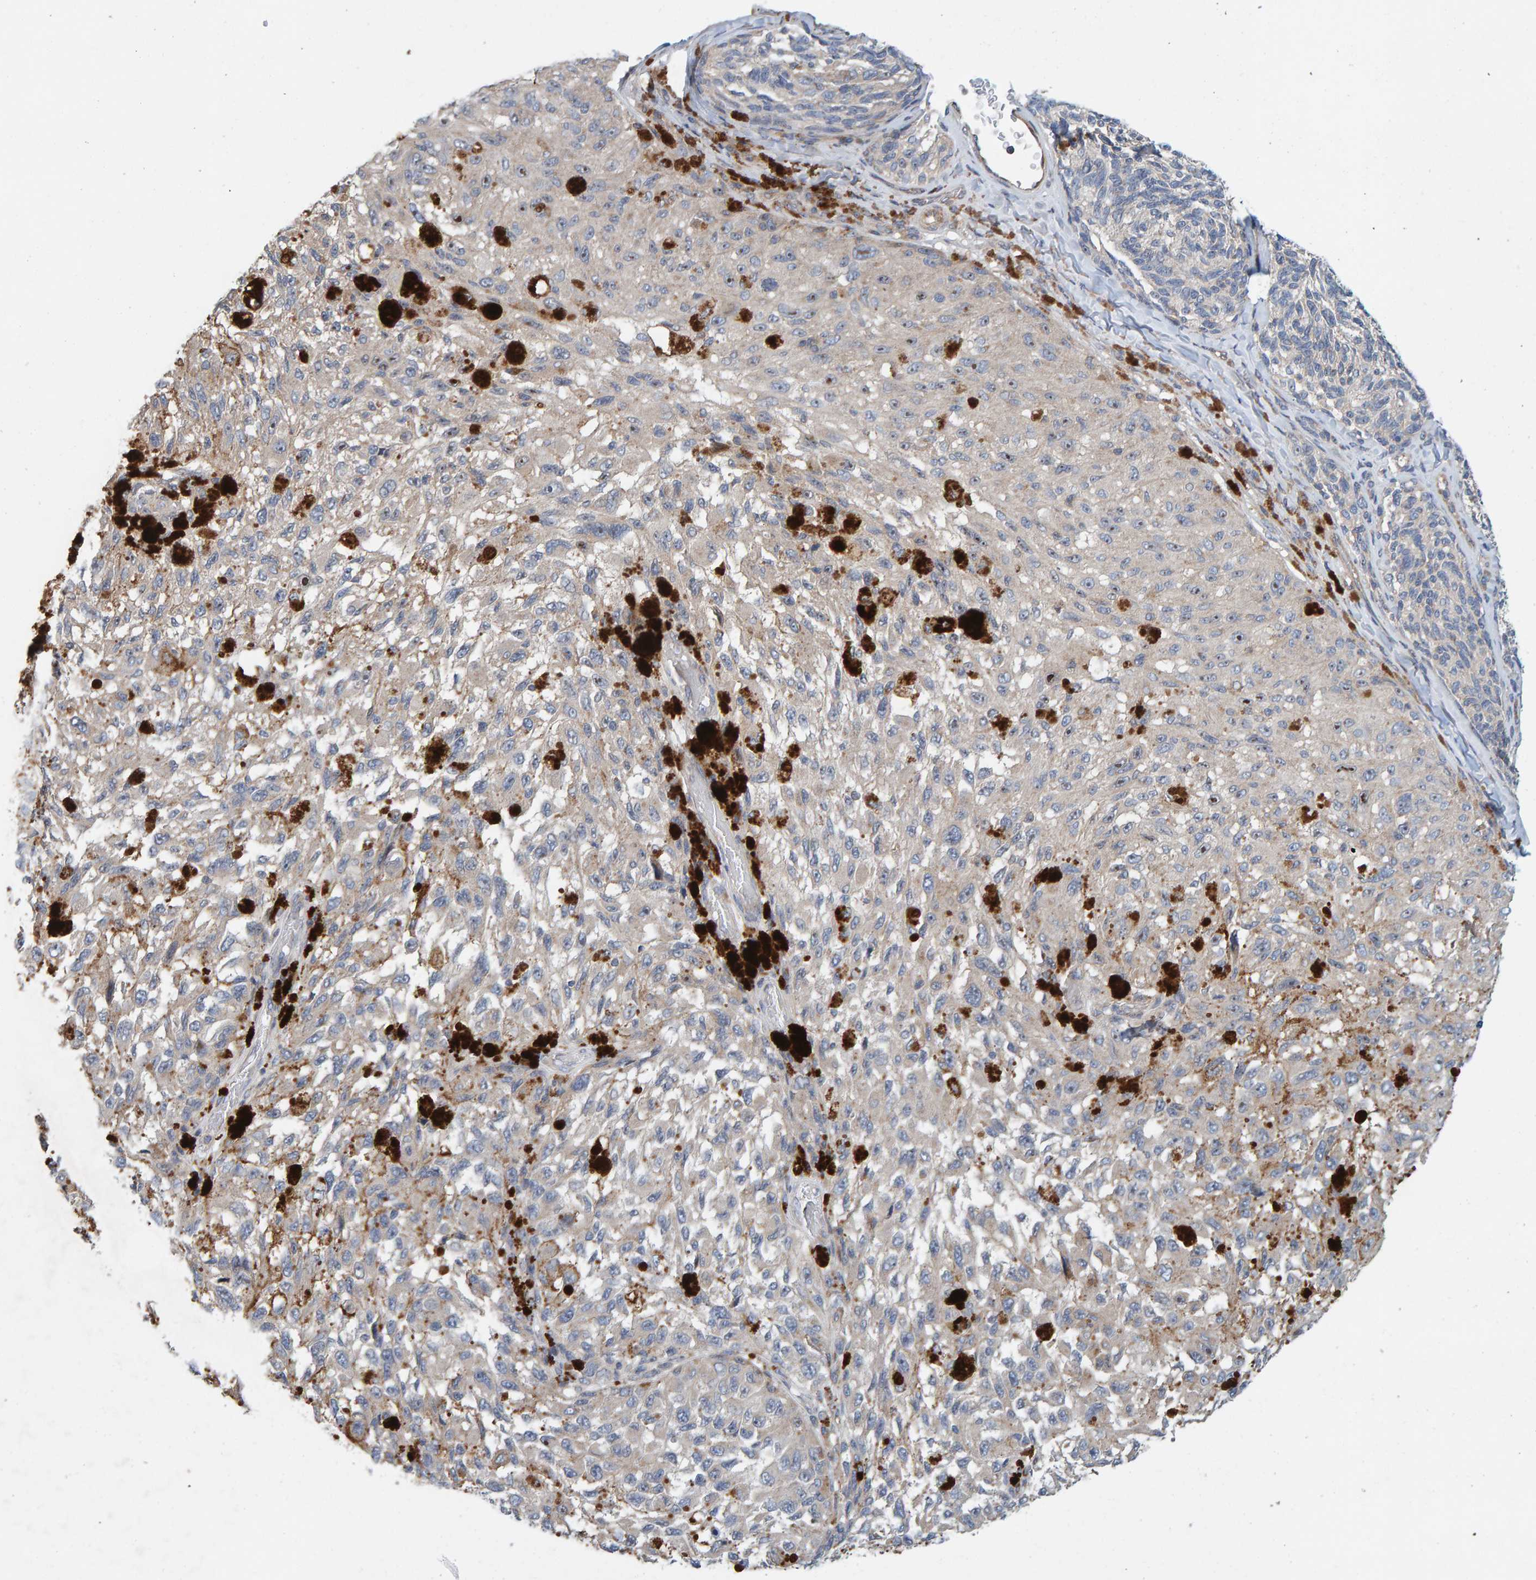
{"staining": {"intensity": "negative", "quantity": "none", "location": "none"}, "tissue": "melanoma", "cell_type": "Tumor cells", "image_type": "cancer", "snomed": [{"axis": "morphology", "description": "Malignant melanoma, NOS"}, {"axis": "topography", "description": "Skin"}], "caption": "Human melanoma stained for a protein using immunohistochemistry (IHC) demonstrates no positivity in tumor cells.", "gene": "CCM2", "patient": {"sex": "female", "age": 73}}